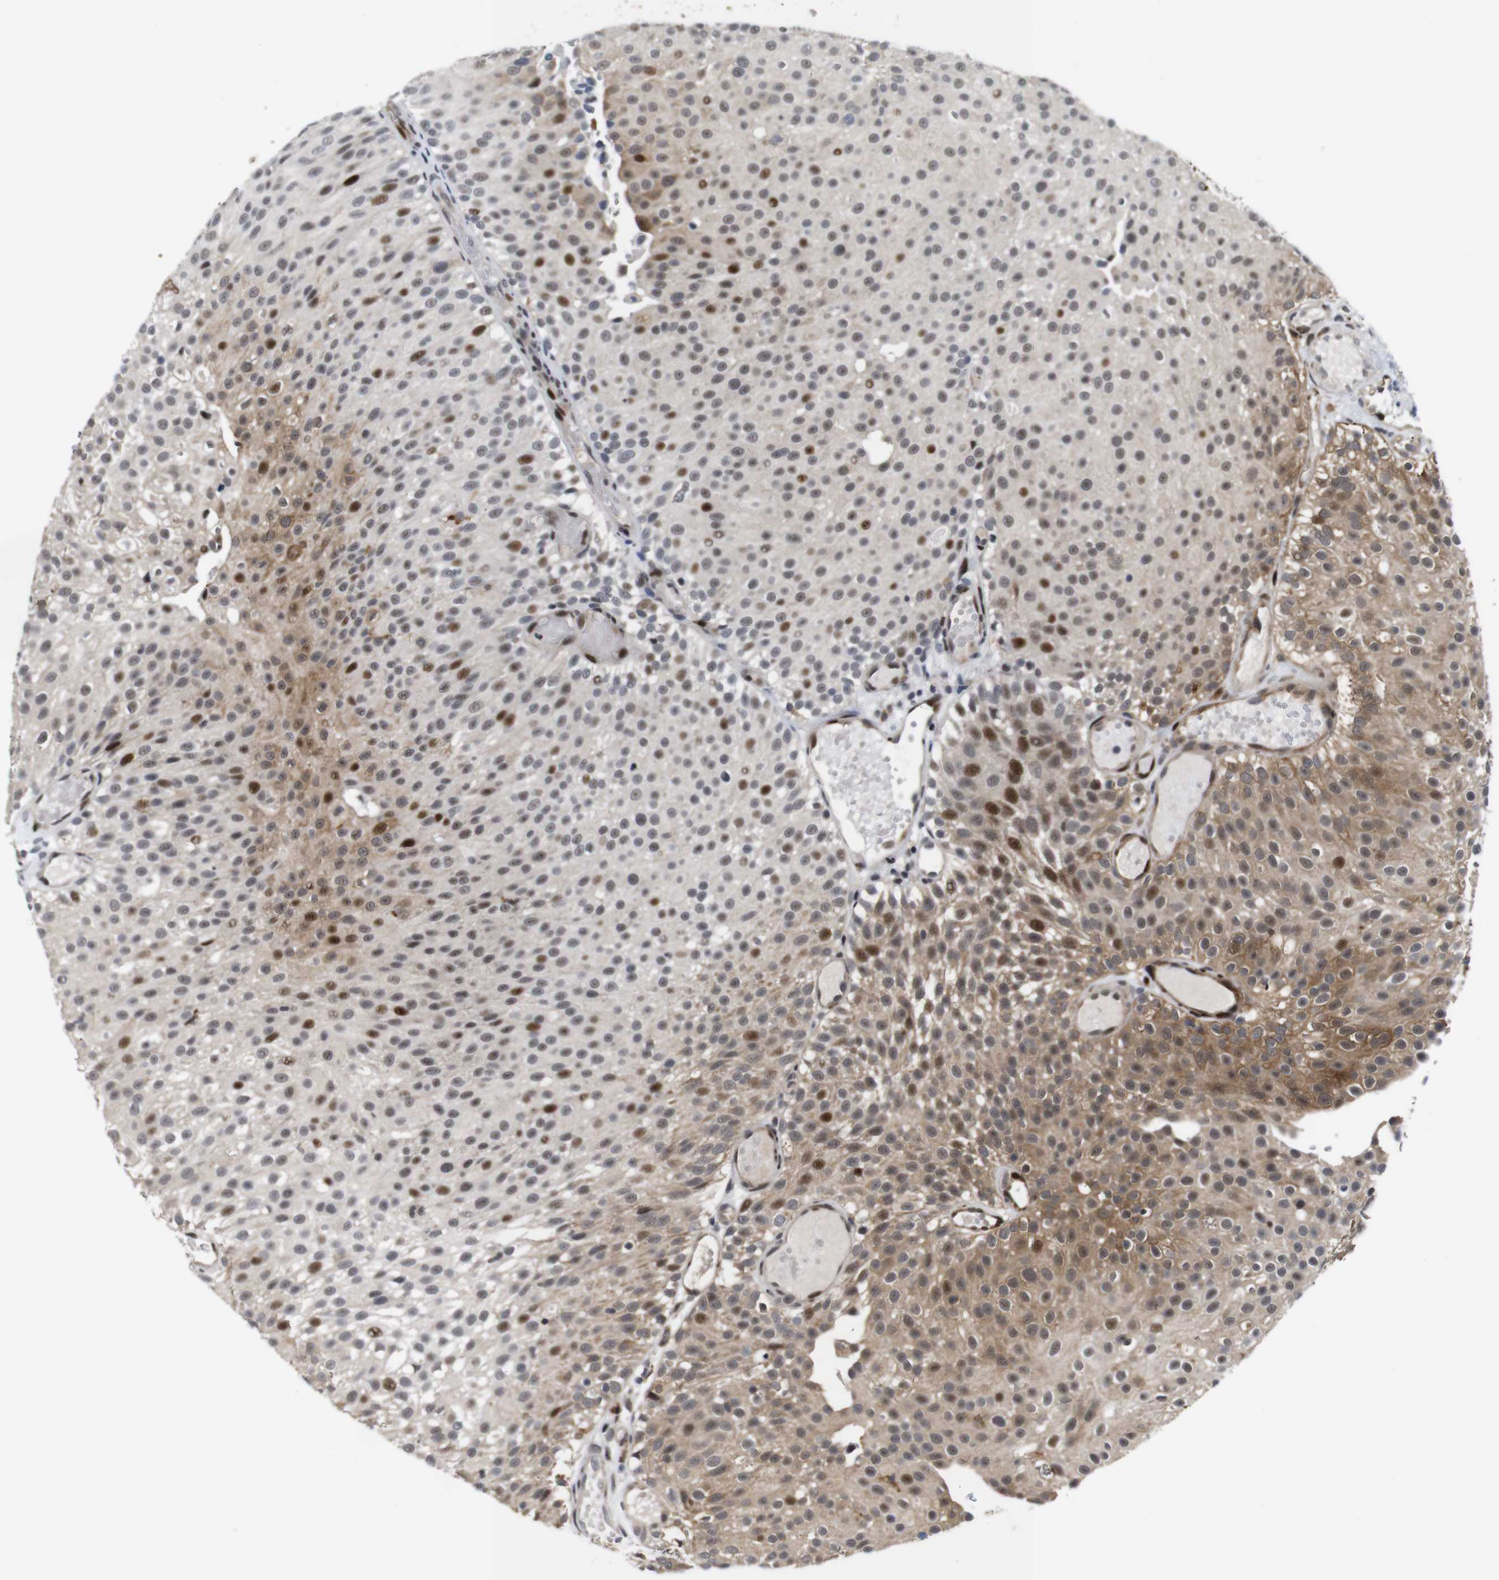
{"staining": {"intensity": "moderate", "quantity": "25%-75%", "location": "cytoplasmic/membranous,nuclear"}, "tissue": "urothelial cancer", "cell_type": "Tumor cells", "image_type": "cancer", "snomed": [{"axis": "morphology", "description": "Urothelial carcinoma, Low grade"}, {"axis": "topography", "description": "Urinary bladder"}], "caption": "Low-grade urothelial carcinoma tissue demonstrates moderate cytoplasmic/membranous and nuclear staining in approximately 25%-75% of tumor cells, visualized by immunohistochemistry.", "gene": "EIF4G1", "patient": {"sex": "male", "age": 78}}